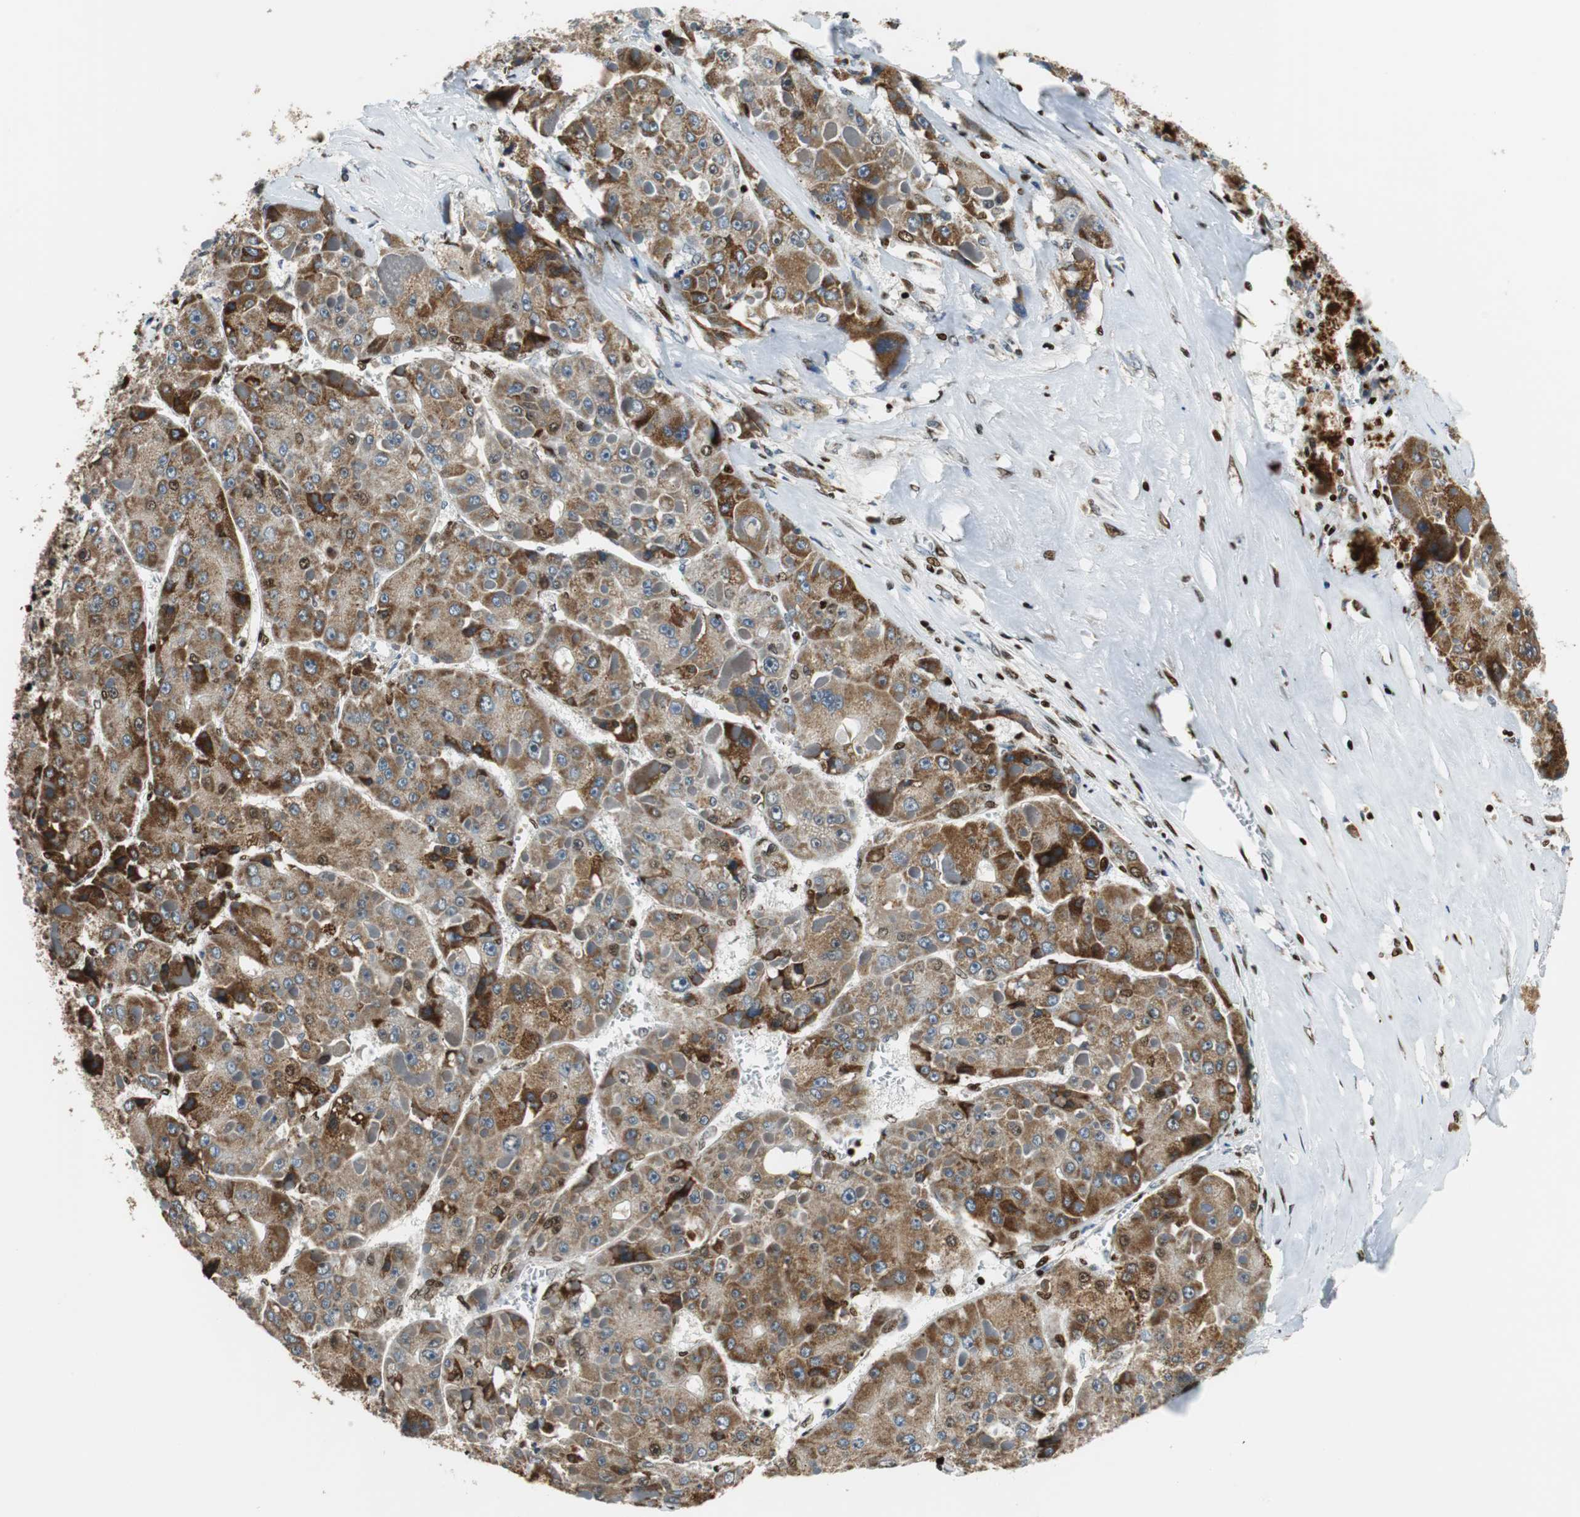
{"staining": {"intensity": "strong", "quantity": ">75%", "location": "cytoplasmic/membranous,nuclear"}, "tissue": "liver cancer", "cell_type": "Tumor cells", "image_type": "cancer", "snomed": [{"axis": "morphology", "description": "Carcinoma, Hepatocellular, NOS"}, {"axis": "topography", "description": "Liver"}], "caption": "Protein expression analysis of human liver cancer (hepatocellular carcinoma) reveals strong cytoplasmic/membranous and nuclear expression in approximately >75% of tumor cells.", "gene": "HDAC1", "patient": {"sex": "female", "age": 73}}